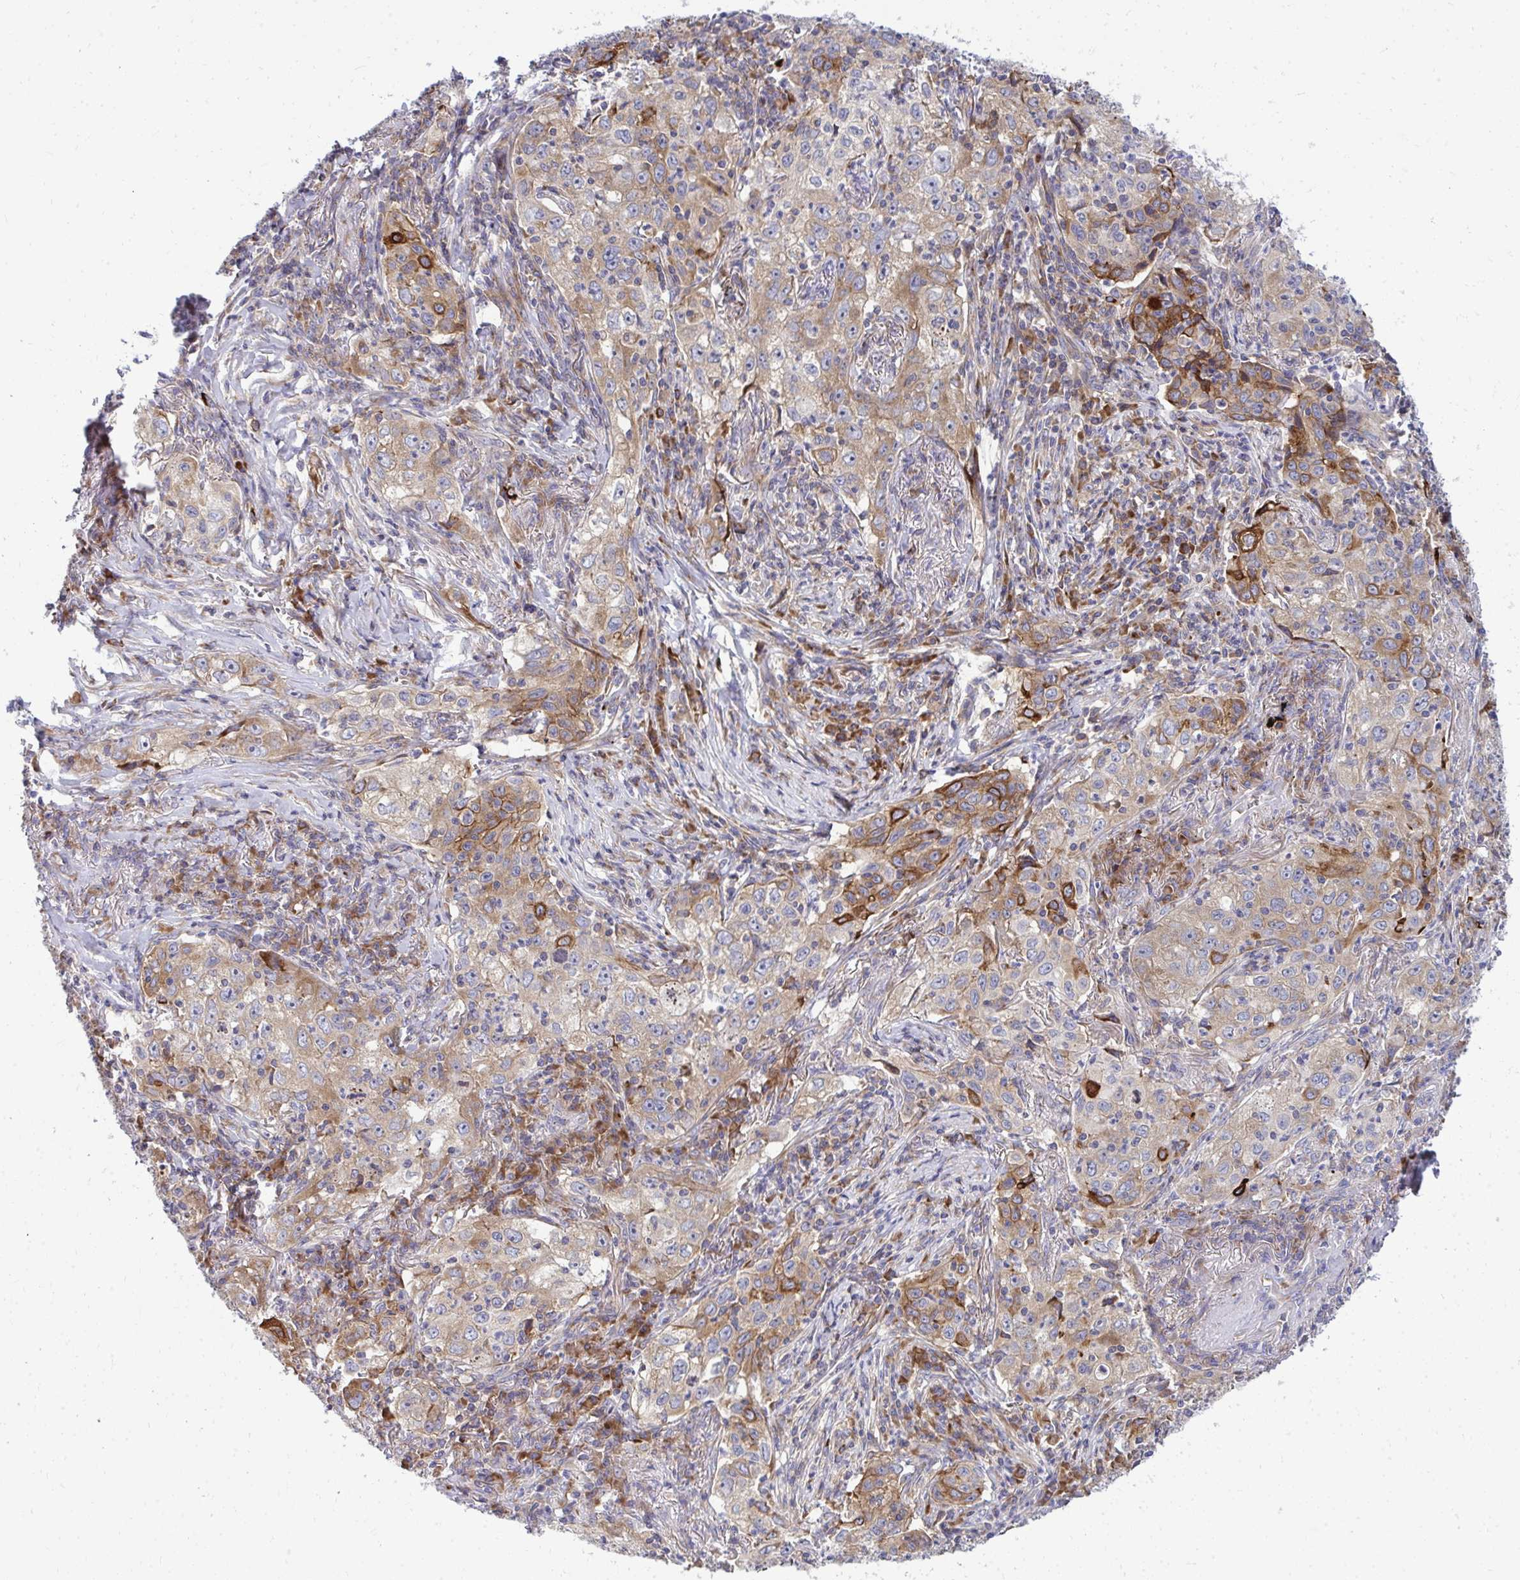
{"staining": {"intensity": "moderate", "quantity": "25%-75%", "location": "cytoplasmic/membranous"}, "tissue": "lung cancer", "cell_type": "Tumor cells", "image_type": "cancer", "snomed": [{"axis": "morphology", "description": "Squamous cell carcinoma, NOS"}, {"axis": "topography", "description": "Lung"}], "caption": "Human lung squamous cell carcinoma stained with a protein marker shows moderate staining in tumor cells.", "gene": "GFPT2", "patient": {"sex": "male", "age": 71}}